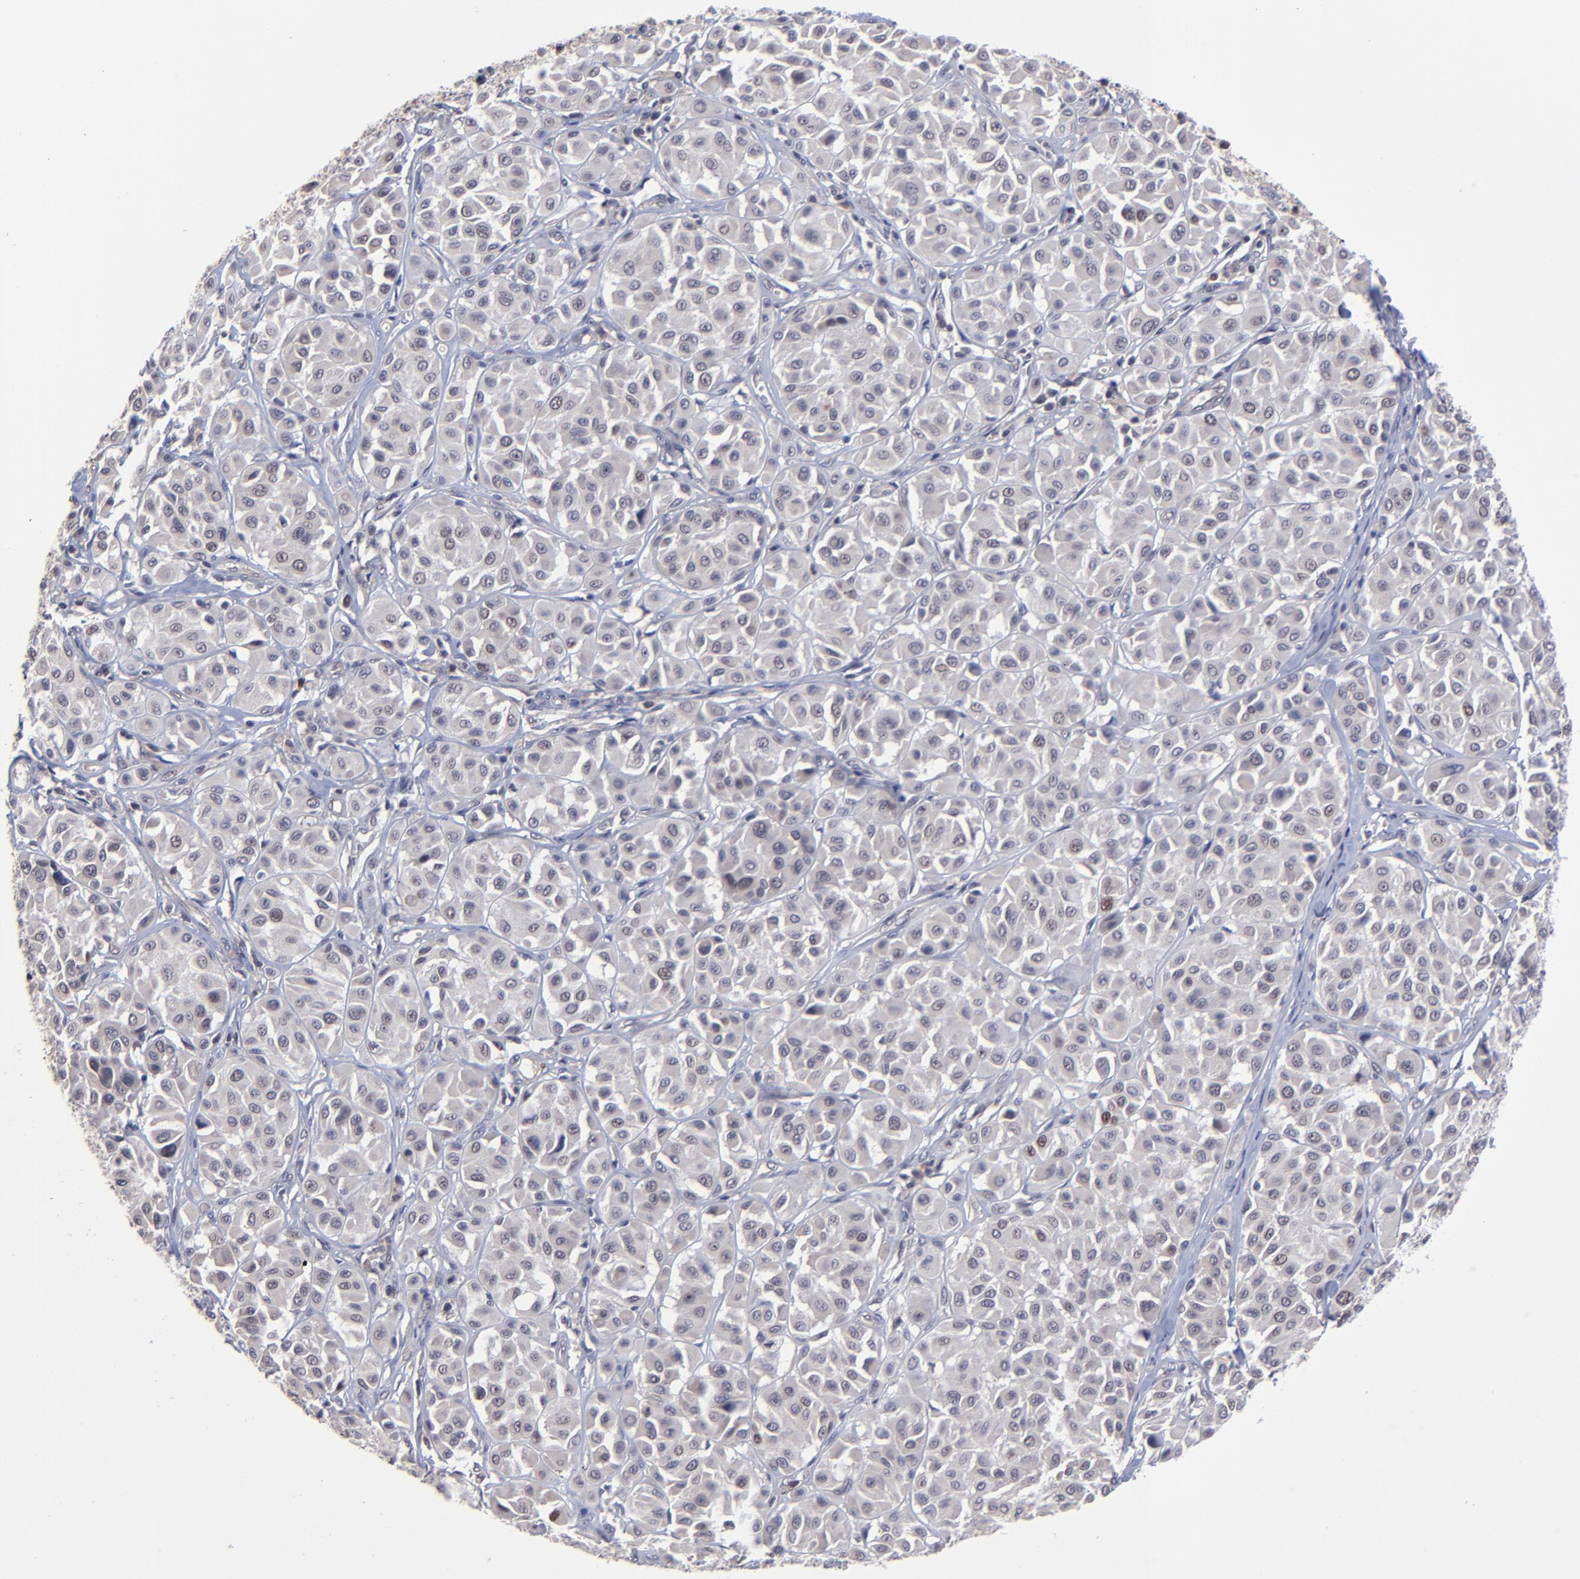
{"staining": {"intensity": "negative", "quantity": "none", "location": "none"}, "tissue": "melanoma", "cell_type": "Tumor cells", "image_type": "cancer", "snomed": [{"axis": "morphology", "description": "Malignant melanoma, Metastatic site"}, {"axis": "topography", "description": "Soft tissue"}], "caption": "DAB (3,3'-diaminobenzidine) immunohistochemical staining of malignant melanoma (metastatic site) reveals no significant staining in tumor cells.", "gene": "ZNF419", "patient": {"sex": "male", "age": 41}}